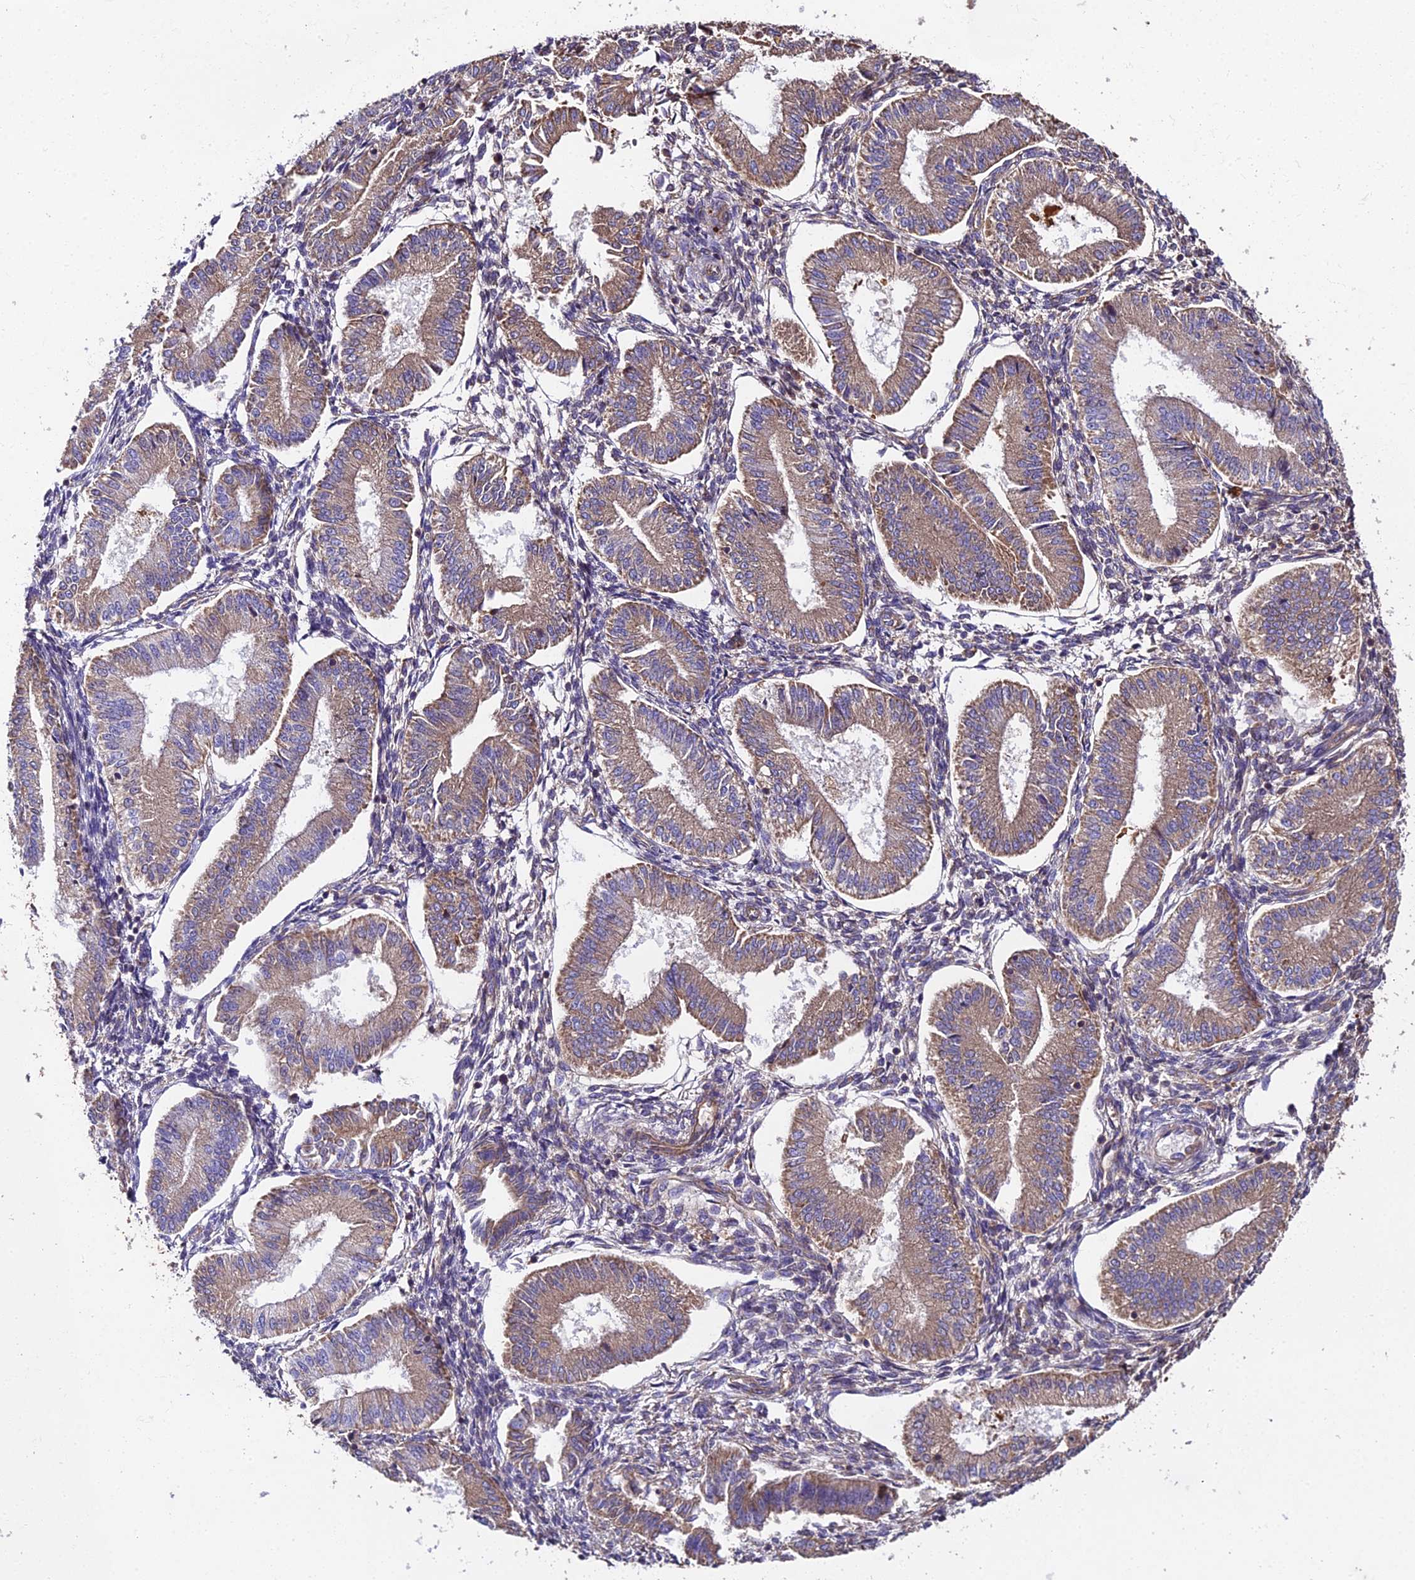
{"staining": {"intensity": "moderate", "quantity": "<25%", "location": "cytoplasmic/membranous"}, "tissue": "endometrium", "cell_type": "Cells in endometrial stroma", "image_type": "normal", "snomed": [{"axis": "morphology", "description": "Normal tissue, NOS"}, {"axis": "topography", "description": "Endometrium"}], "caption": "Moderate cytoplasmic/membranous staining is appreciated in approximately <25% of cells in endometrial stroma in unremarkable endometrium.", "gene": "BEX4", "patient": {"sex": "female", "age": 39}}